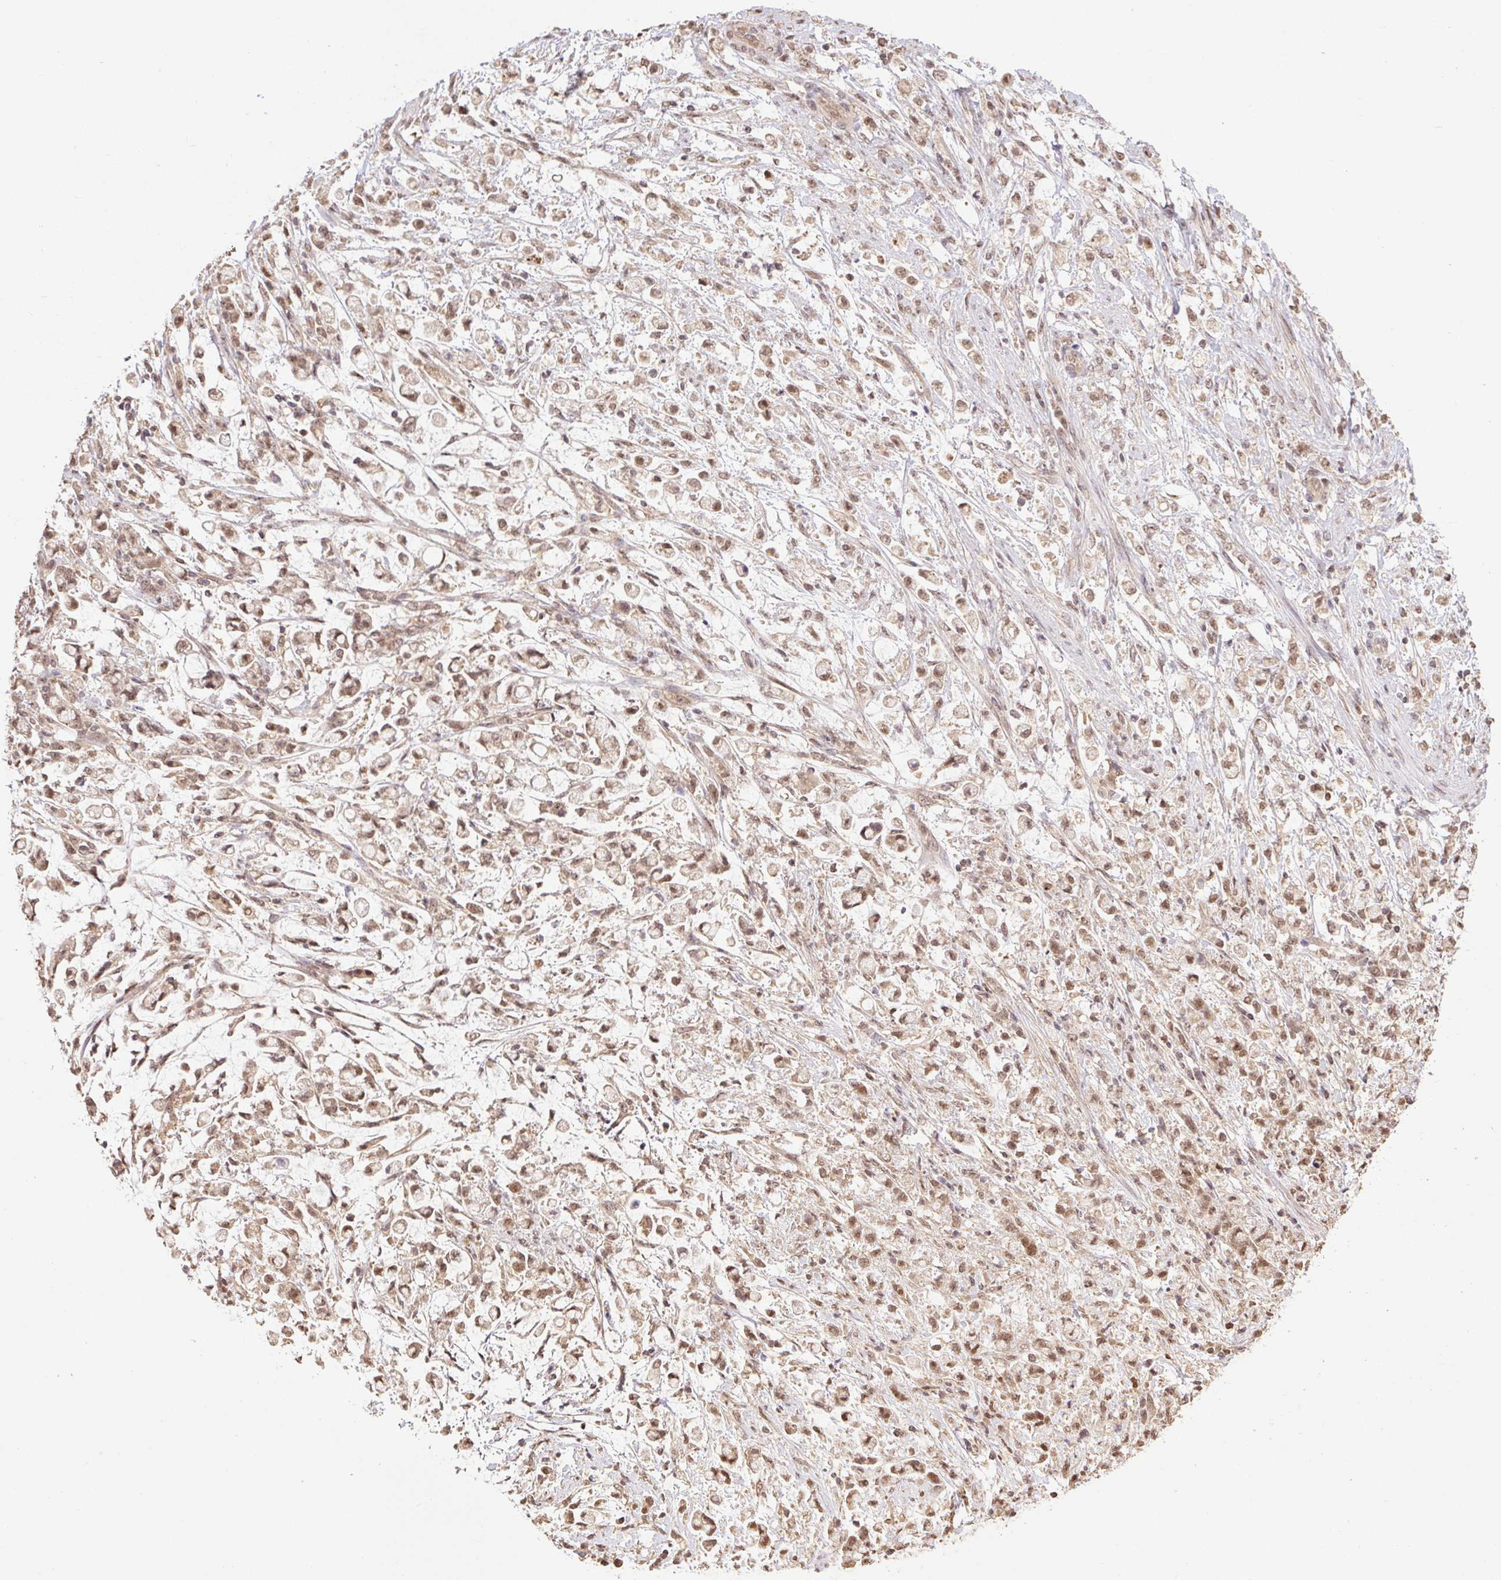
{"staining": {"intensity": "moderate", "quantity": ">75%", "location": "nuclear"}, "tissue": "stomach cancer", "cell_type": "Tumor cells", "image_type": "cancer", "snomed": [{"axis": "morphology", "description": "Adenocarcinoma, NOS"}, {"axis": "topography", "description": "Stomach"}], "caption": "Protein staining of stomach cancer tissue shows moderate nuclear positivity in approximately >75% of tumor cells. (DAB (3,3'-diaminobenzidine) IHC, brown staining for protein, blue staining for nuclei).", "gene": "VPS25", "patient": {"sex": "female", "age": 60}}